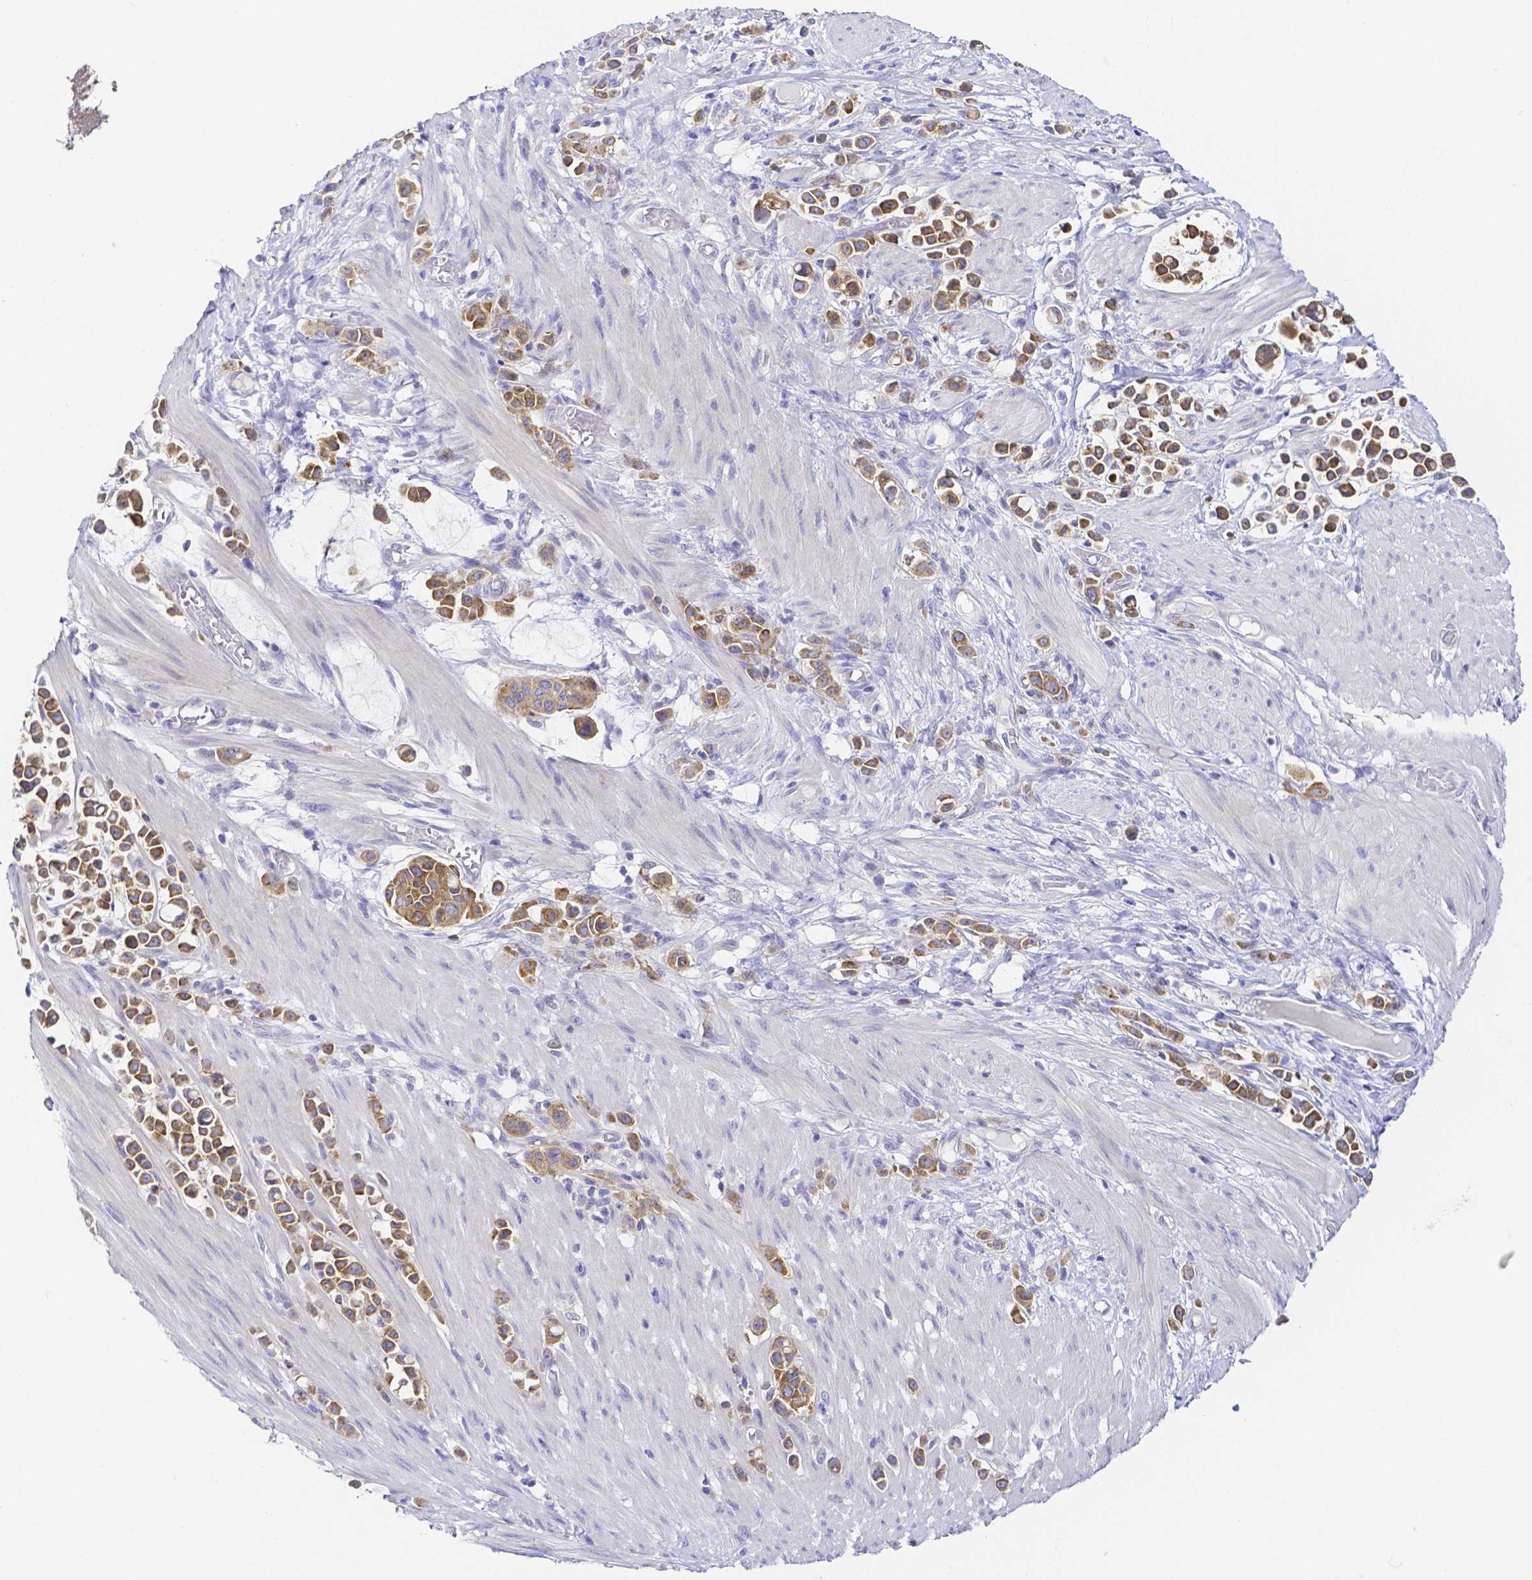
{"staining": {"intensity": "moderate", "quantity": ">75%", "location": "cytoplasmic/membranous"}, "tissue": "stomach cancer", "cell_type": "Tumor cells", "image_type": "cancer", "snomed": [{"axis": "morphology", "description": "Adenocarcinoma, NOS"}, {"axis": "topography", "description": "Stomach"}], "caption": "Immunohistochemical staining of stomach cancer (adenocarcinoma) shows medium levels of moderate cytoplasmic/membranous expression in approximately >75% of tumor cells. (DAB IHC with brightfield microscopy, high magnification).", "gene": "PKP3", "patient": {"sex": "male", "age": 82}}